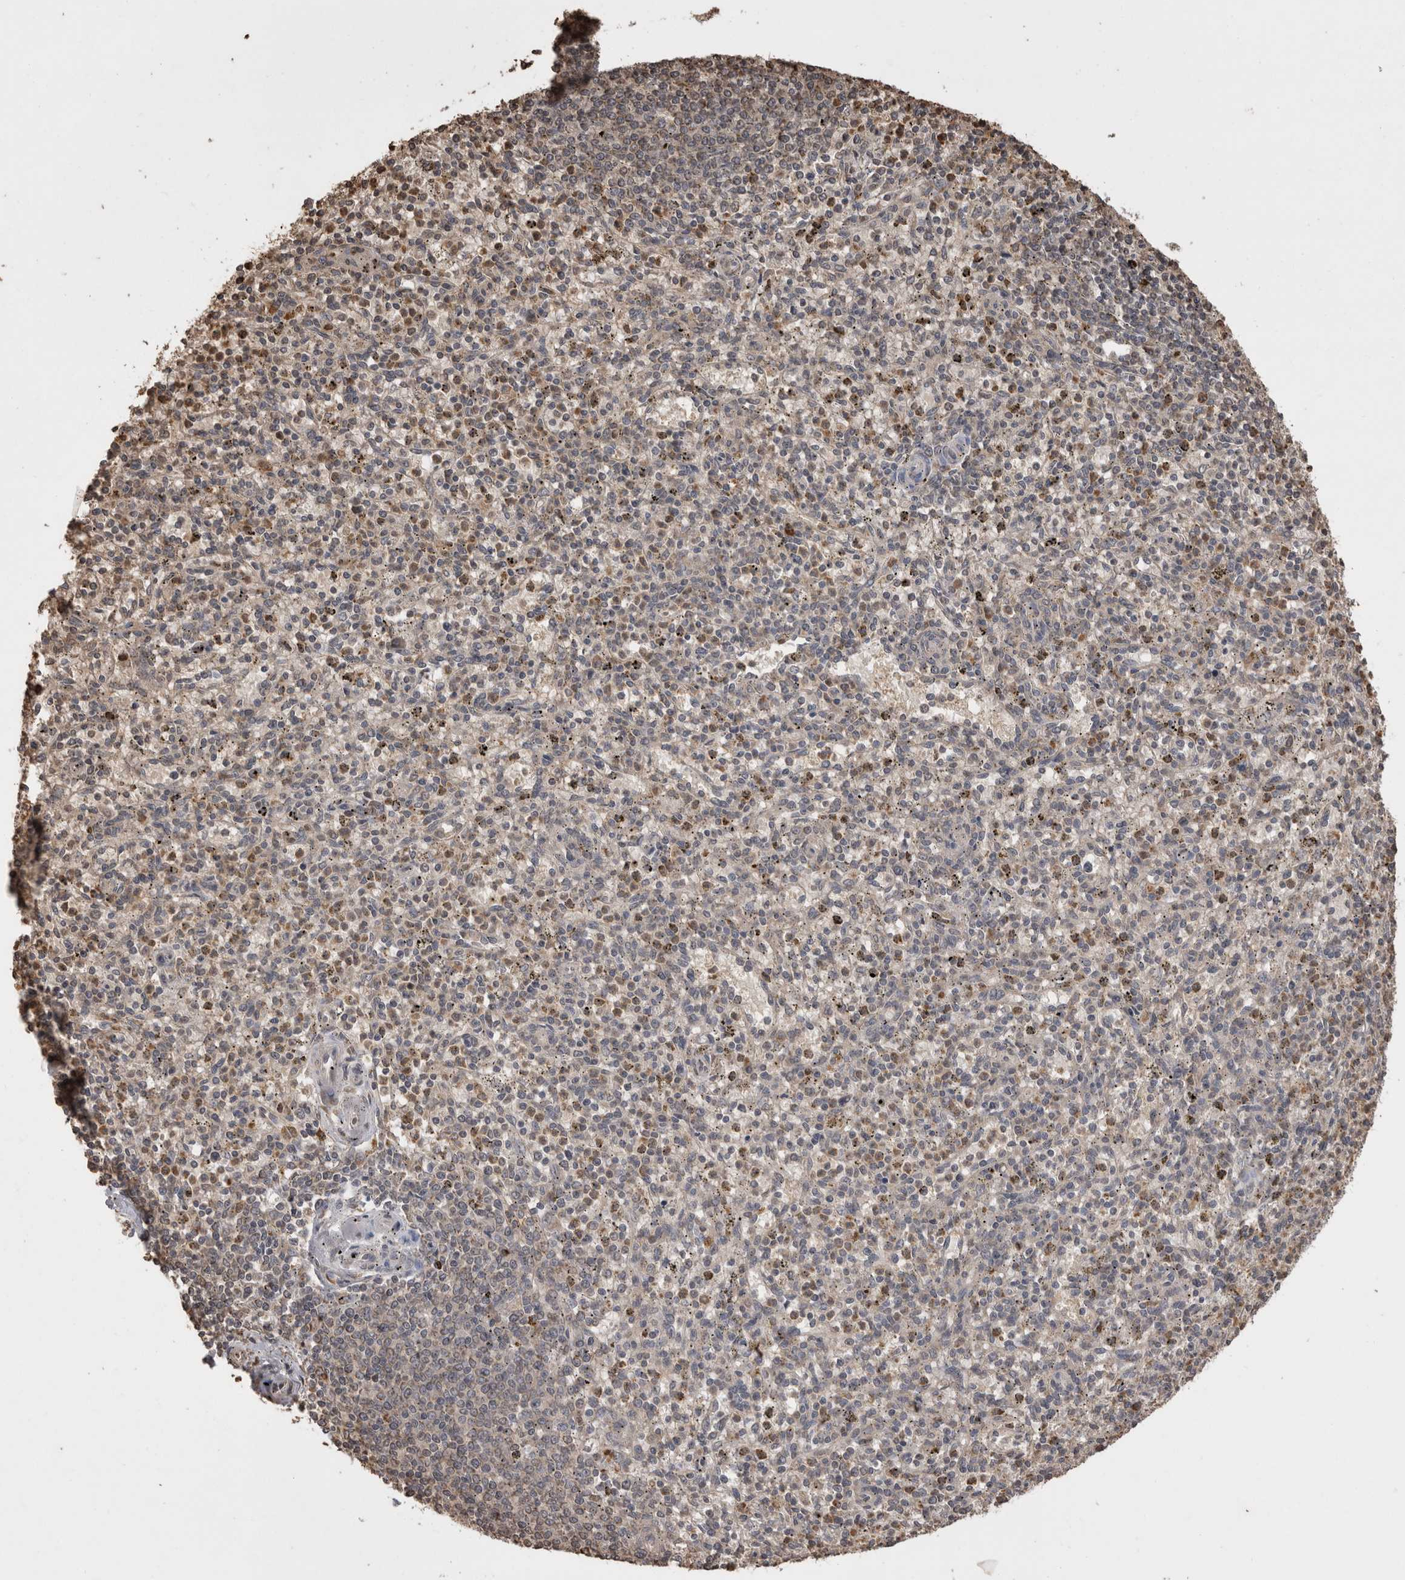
{"staining": {"intensity": "moderate", "quantity": "<25%", "location": "cytoplasmic/membranous"}, "tissue": "spleen", "cell_type": "Cells in red pulp", "image_type": "normal", "snomed": [{"axis": "morphology", "description": "Normal tissue, NOS"}, {"axis": "topography", "description": "Spleen"}], "caption": "Human spleen stained with a brown dye demonstrates moderate cytoplasmic/membranous positive staining in approximately <25% of cells in red pulp.", "gene": "SOCS5", "patient": {"sex": "male", "age": 72}}